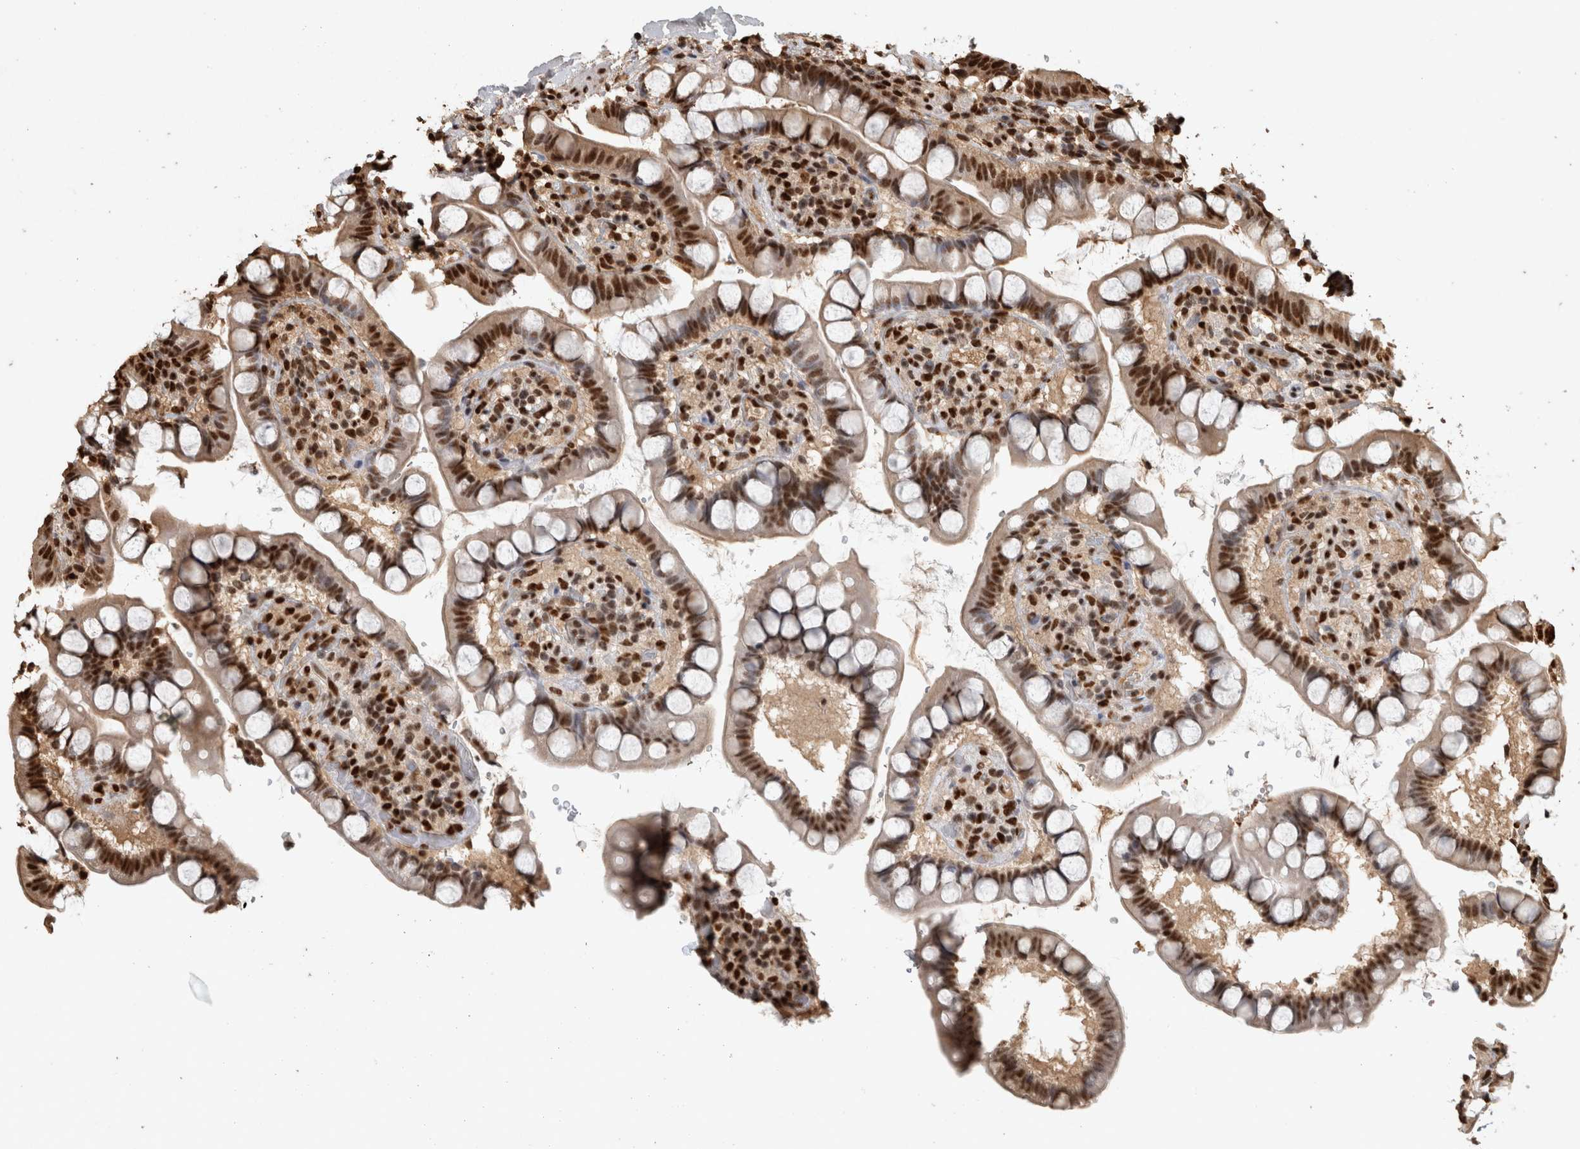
{"staining": {"intensity": "strong", "quantity": ">75%", "location": "nuclear"}, "tissue": "small intestine", "cell_type": "Glandular cells", "image_type": "normal", "snomed": [{"axis": "morphology", "description": "Normal tissue, NOS"}, {"axis": "topography", "description": "Smooth muscle"}, {"axis": "topography", "description": "Small intestine"}], "caption": "Small intestine stained with a brown dye shows strong nuclear positive staining in about >75% of glandular cells.", "gene": "RAD50", "patient": {"sex": "female", "age": 84}}